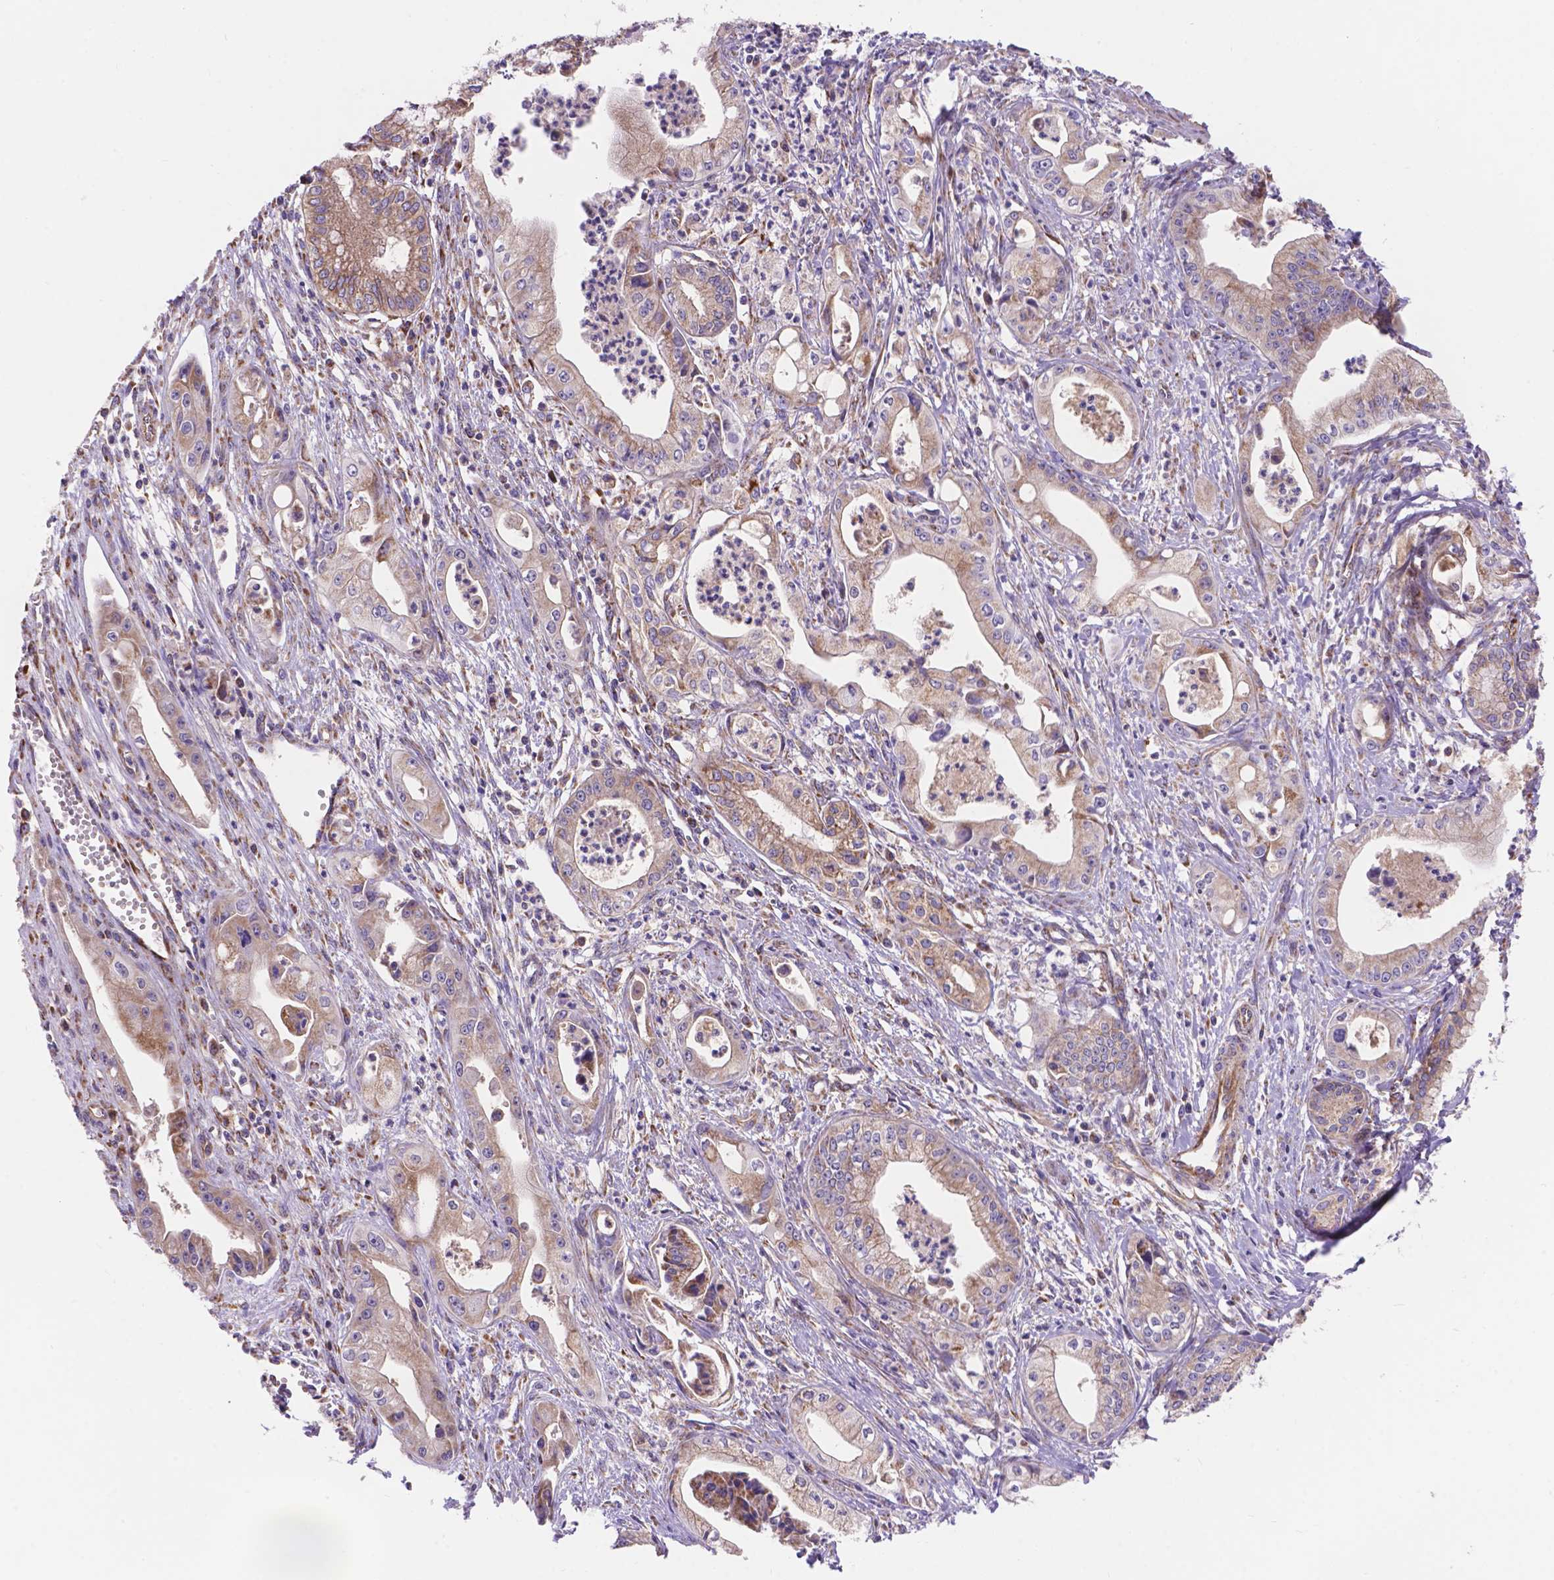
{"staining": {"intensity": "weak", "quantity": "25%-75%", "location": "cytoplasmic/membranous"}, "tissue": "pancreatic cancer", "cell_type": "Tumor cells", "image_type": "cancer", "snomed": [{"axis": "morphology", "description": "Adenocarcinoma, NOS"}, {"axis": "topography", "description": "Pancreas"}], "caption": "Immunohistochemistry (IHC) of human pancreatic adenocarcinoma displays low levels of weak cytoplasmic/membranous expression in approximately 25%-75% of tumor cells. The staining was performed using DAB (3,3'-diaminobenzidine) to visualize the protein expression in brown, while the nuclei were stained in blue with hematoxylin (Magnification: 20x).", "gene": "AK3", "patient": {"sex": "female", "age": 65}}